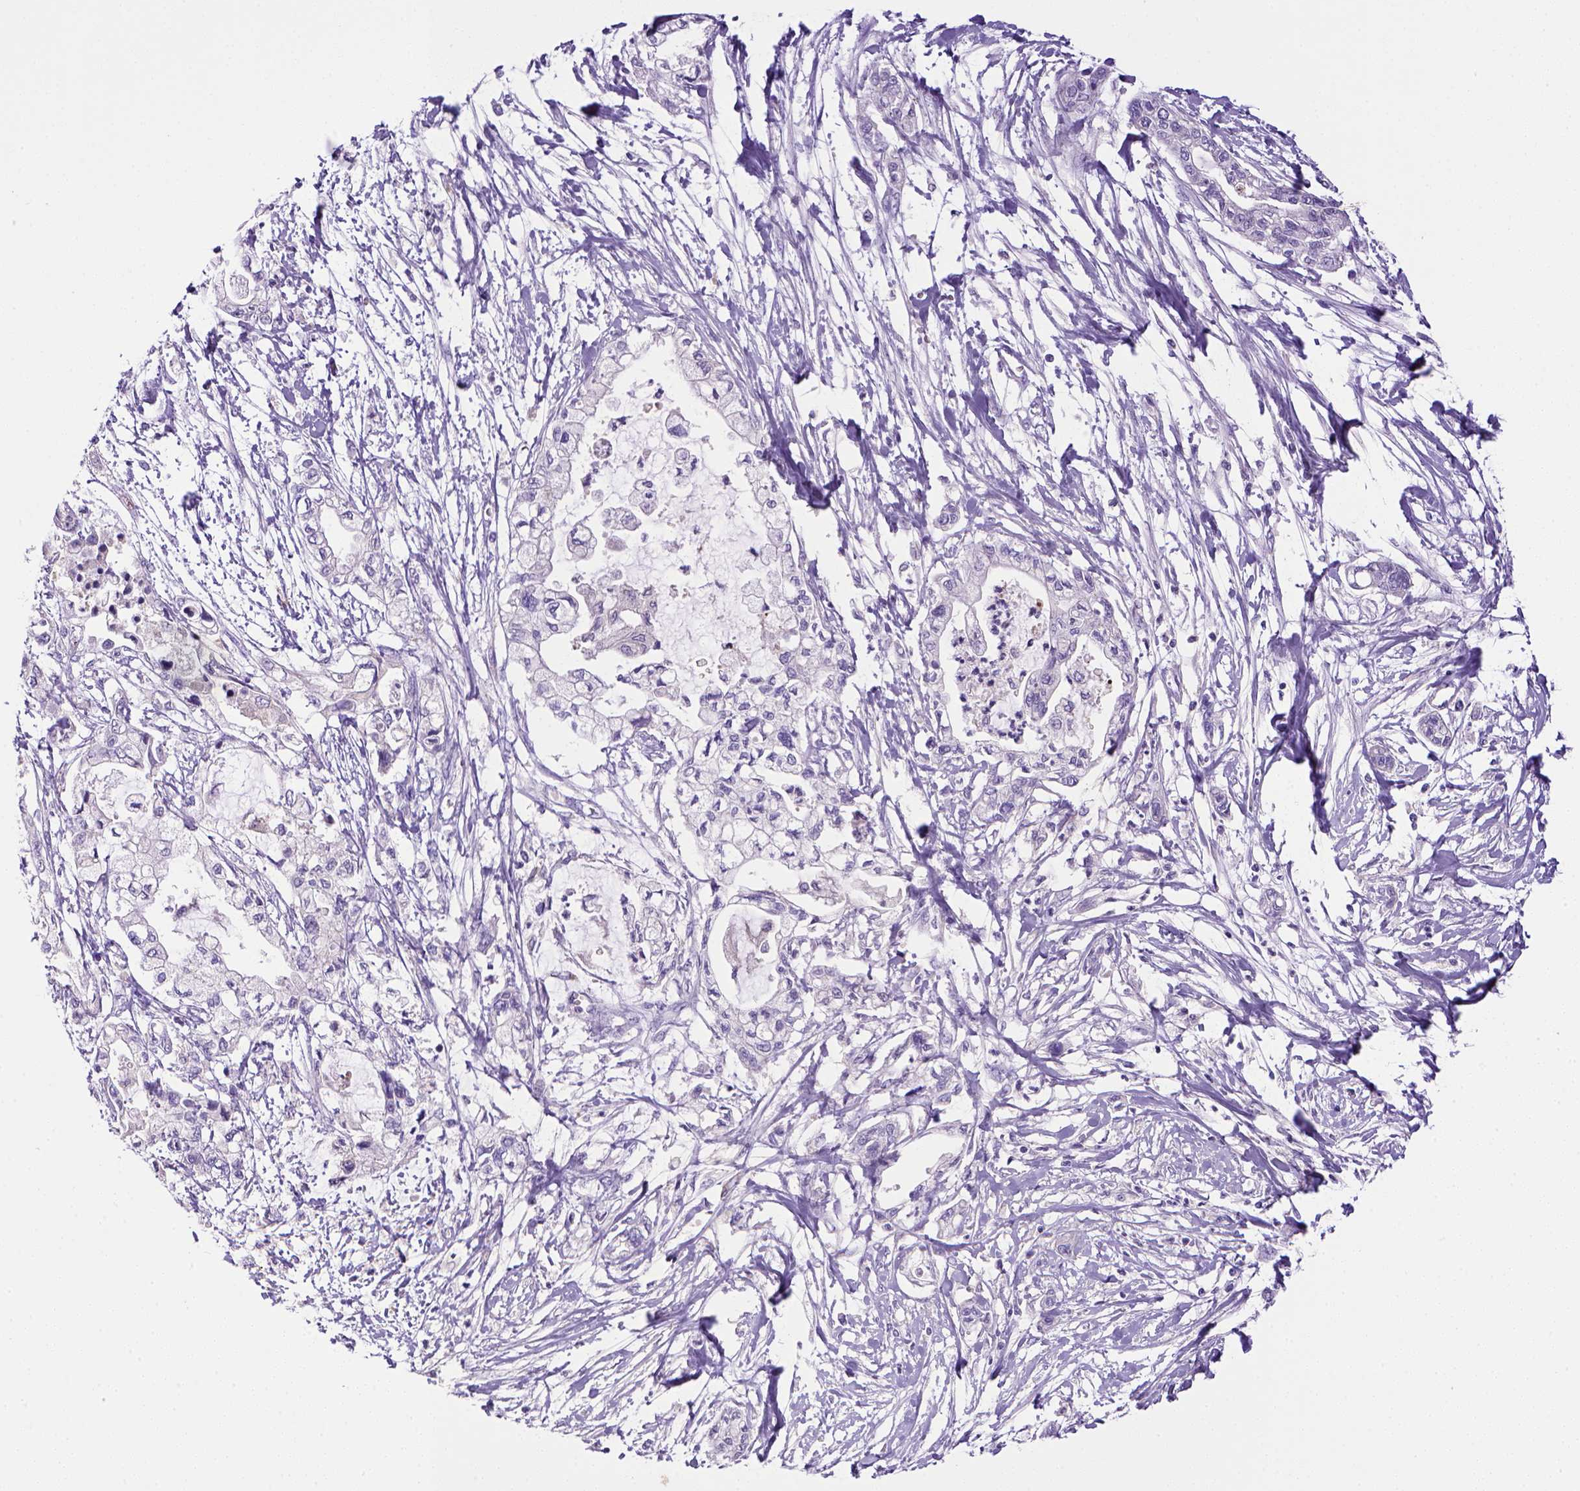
{"staining": {"intensity": "negative", "quantity": "none", "location": "none"}, "tissue": "pancreatic cancer", "cell_type": "Tumor cells", "image_type": "cancer", "snomed": [{"axis": "morphology", "description": "Adenocarcinoma, NOS"}, {"axis": "topography", "description": "Pancreas"}], "caption": "IHC photomicrograph of human pancreatic cancer (adenocarcinoma) stained for a protein (brown), which demonstrates no expression in tumor cells.", "gene": "BAAT", "patient": {"sex": "male", "age": 54}}